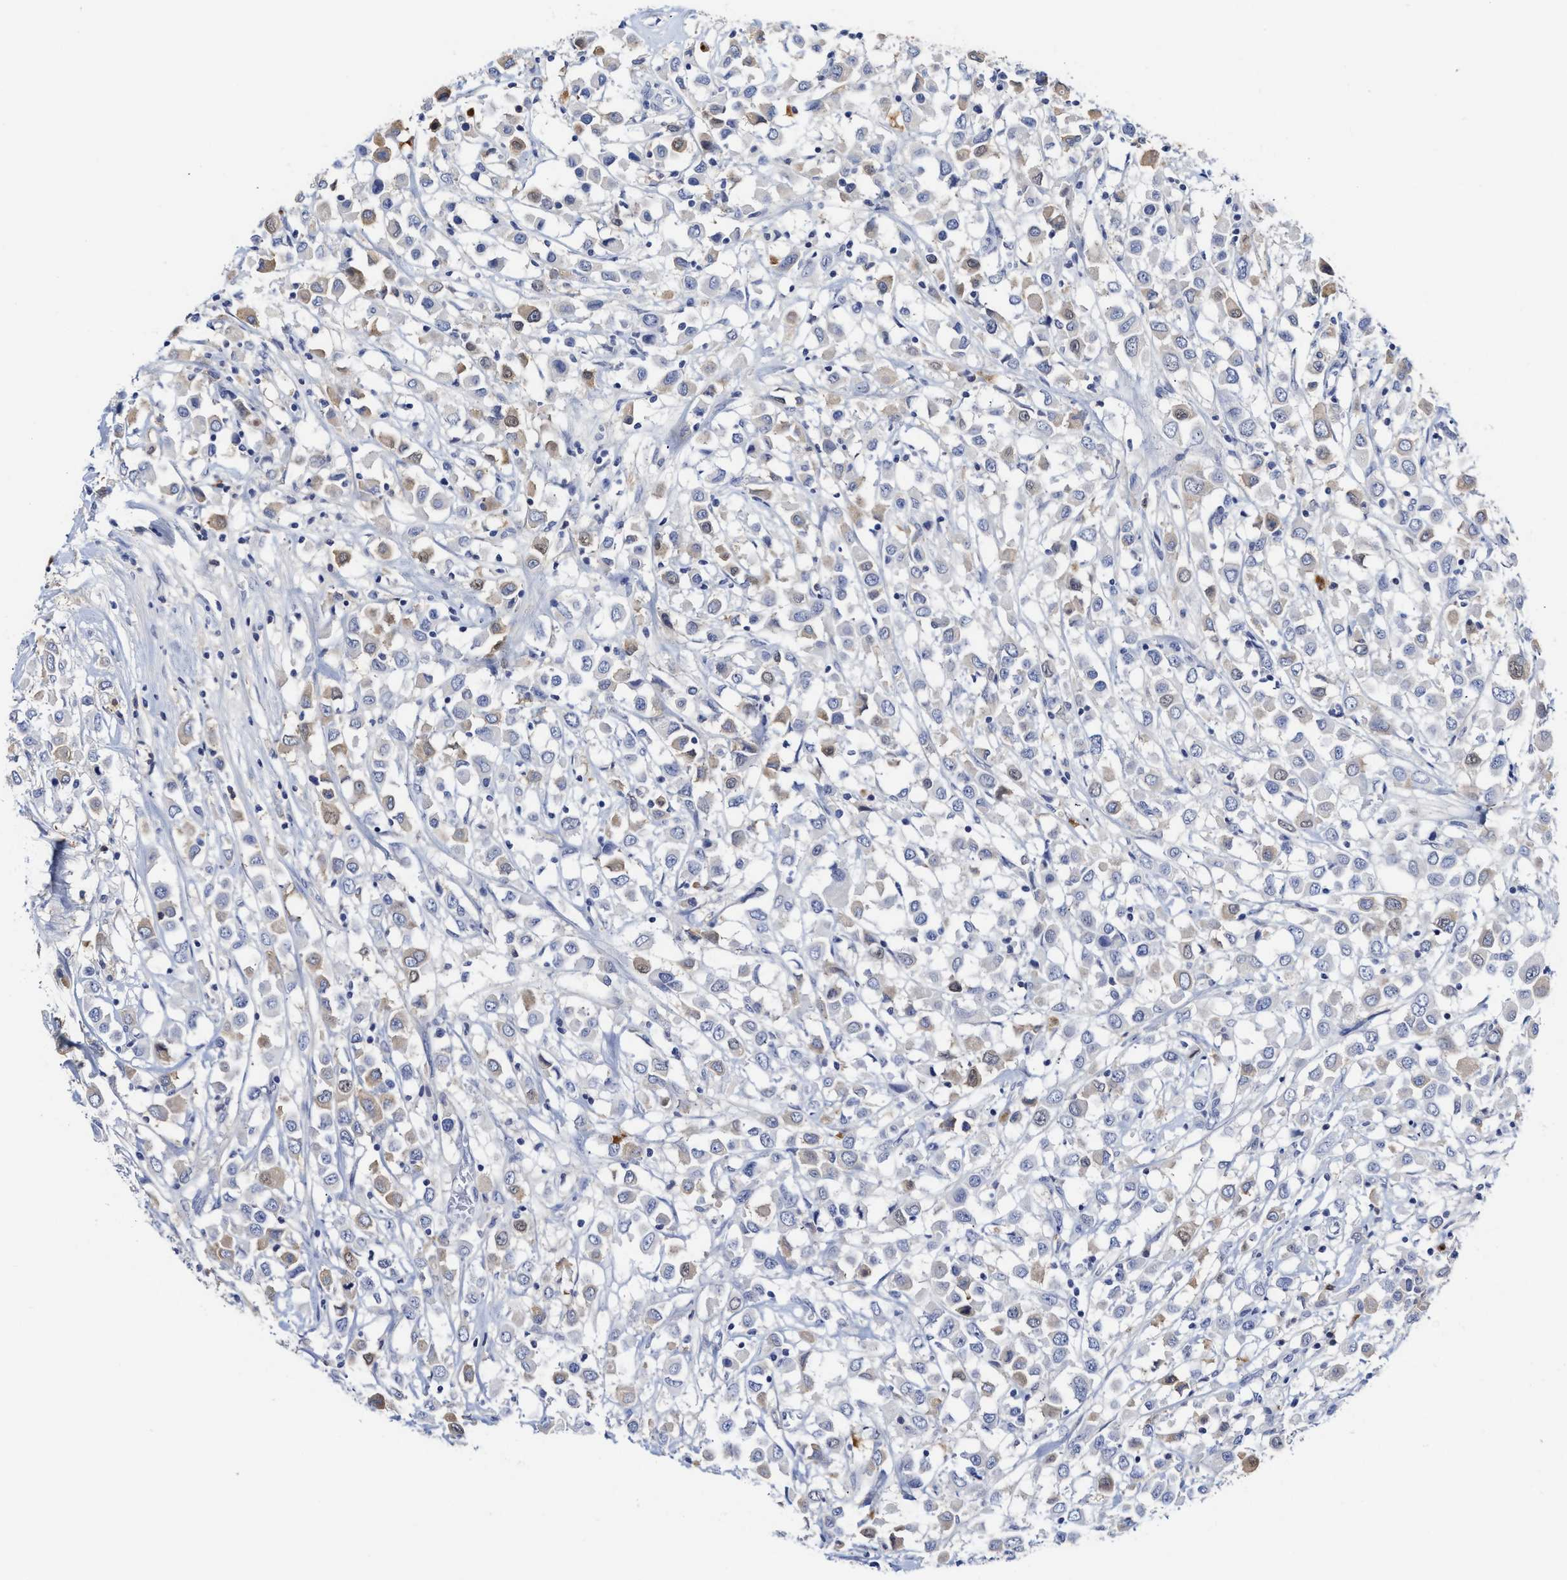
{"staining": {"intensity": "weak", "quantity": "<25%", "location": "cytoplasmic/membranous"}, "tissue": "breast cancer", "cell_type": "Tumor cells", "image_type": "cancer", "snomed": [{"axis": "morphology", "description": "Duct carcinoma"}, {"axis": "topography", "description": "Breast"}], "caption": "This is a photomicrograph of immunohistochemistry staining of breast cancer, which shows no staining in tumor cells. Nuclei are stained in blue.", "gene": "C2", "patient": {"sex": "female", "age": 61}}